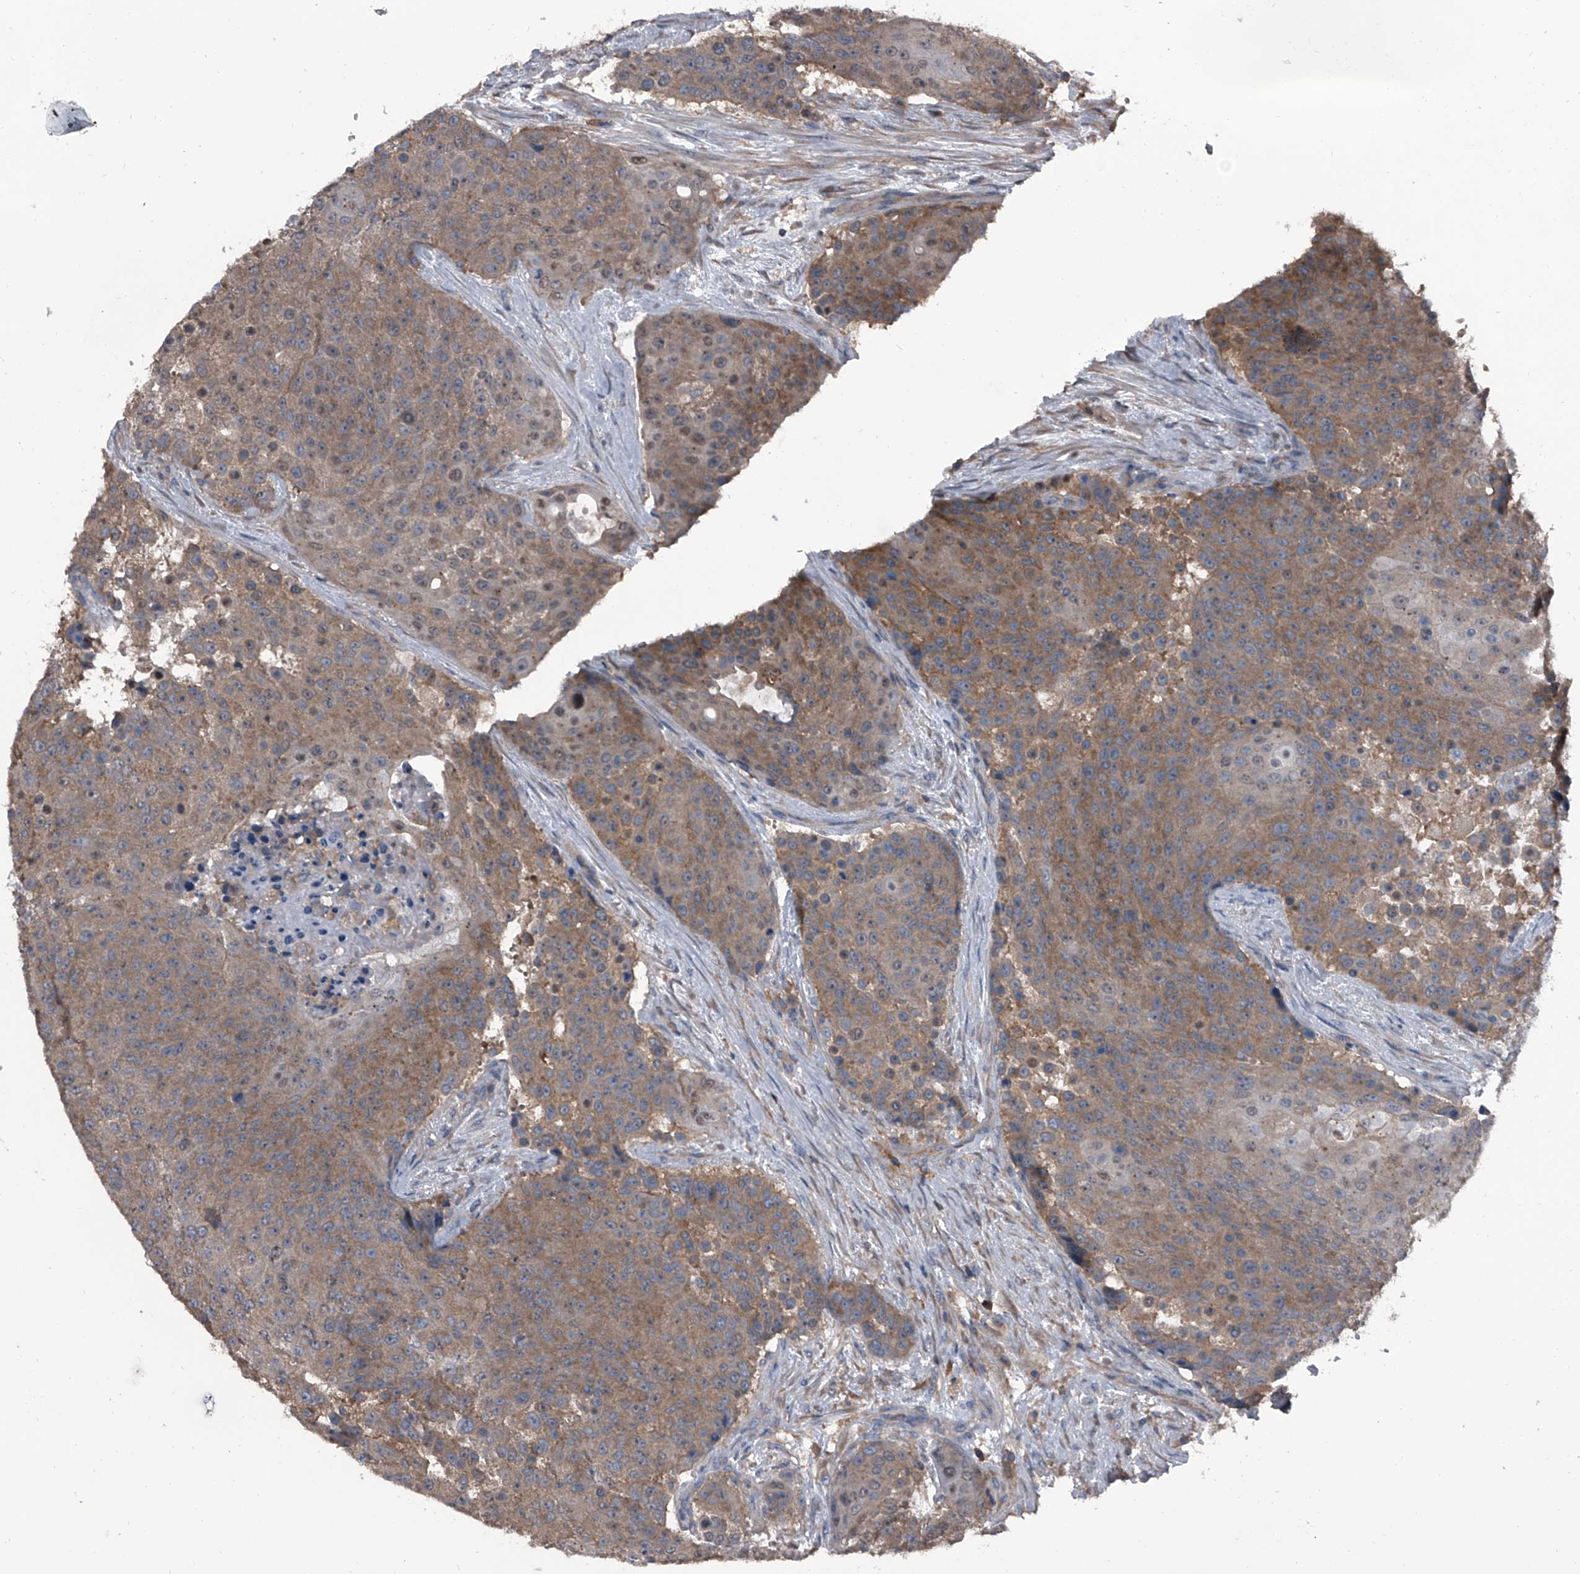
{"staining": {"intensity": "moderate", "quantity": "25%-75%", "location": "cytoplasmic/membranous"}, "tissue": "urothelial cancer", "cell_type": "Tumor cells", "image_type": "cancer", "snomed": [{"axis": "morphology", "description": "Urothelial carcinoma, High grade"}, {"axis": "topography", "description": "Urinary bladder"}], "caption": "The photomicrograph exhibits a brown stain indicating the presence of a protein in the cytoplasmic/membranous of tumor cells in urothelial carcinoma (high-grade).", "gene": "PIP5K1A", "patient": {"sex": "female", "age": 63}}